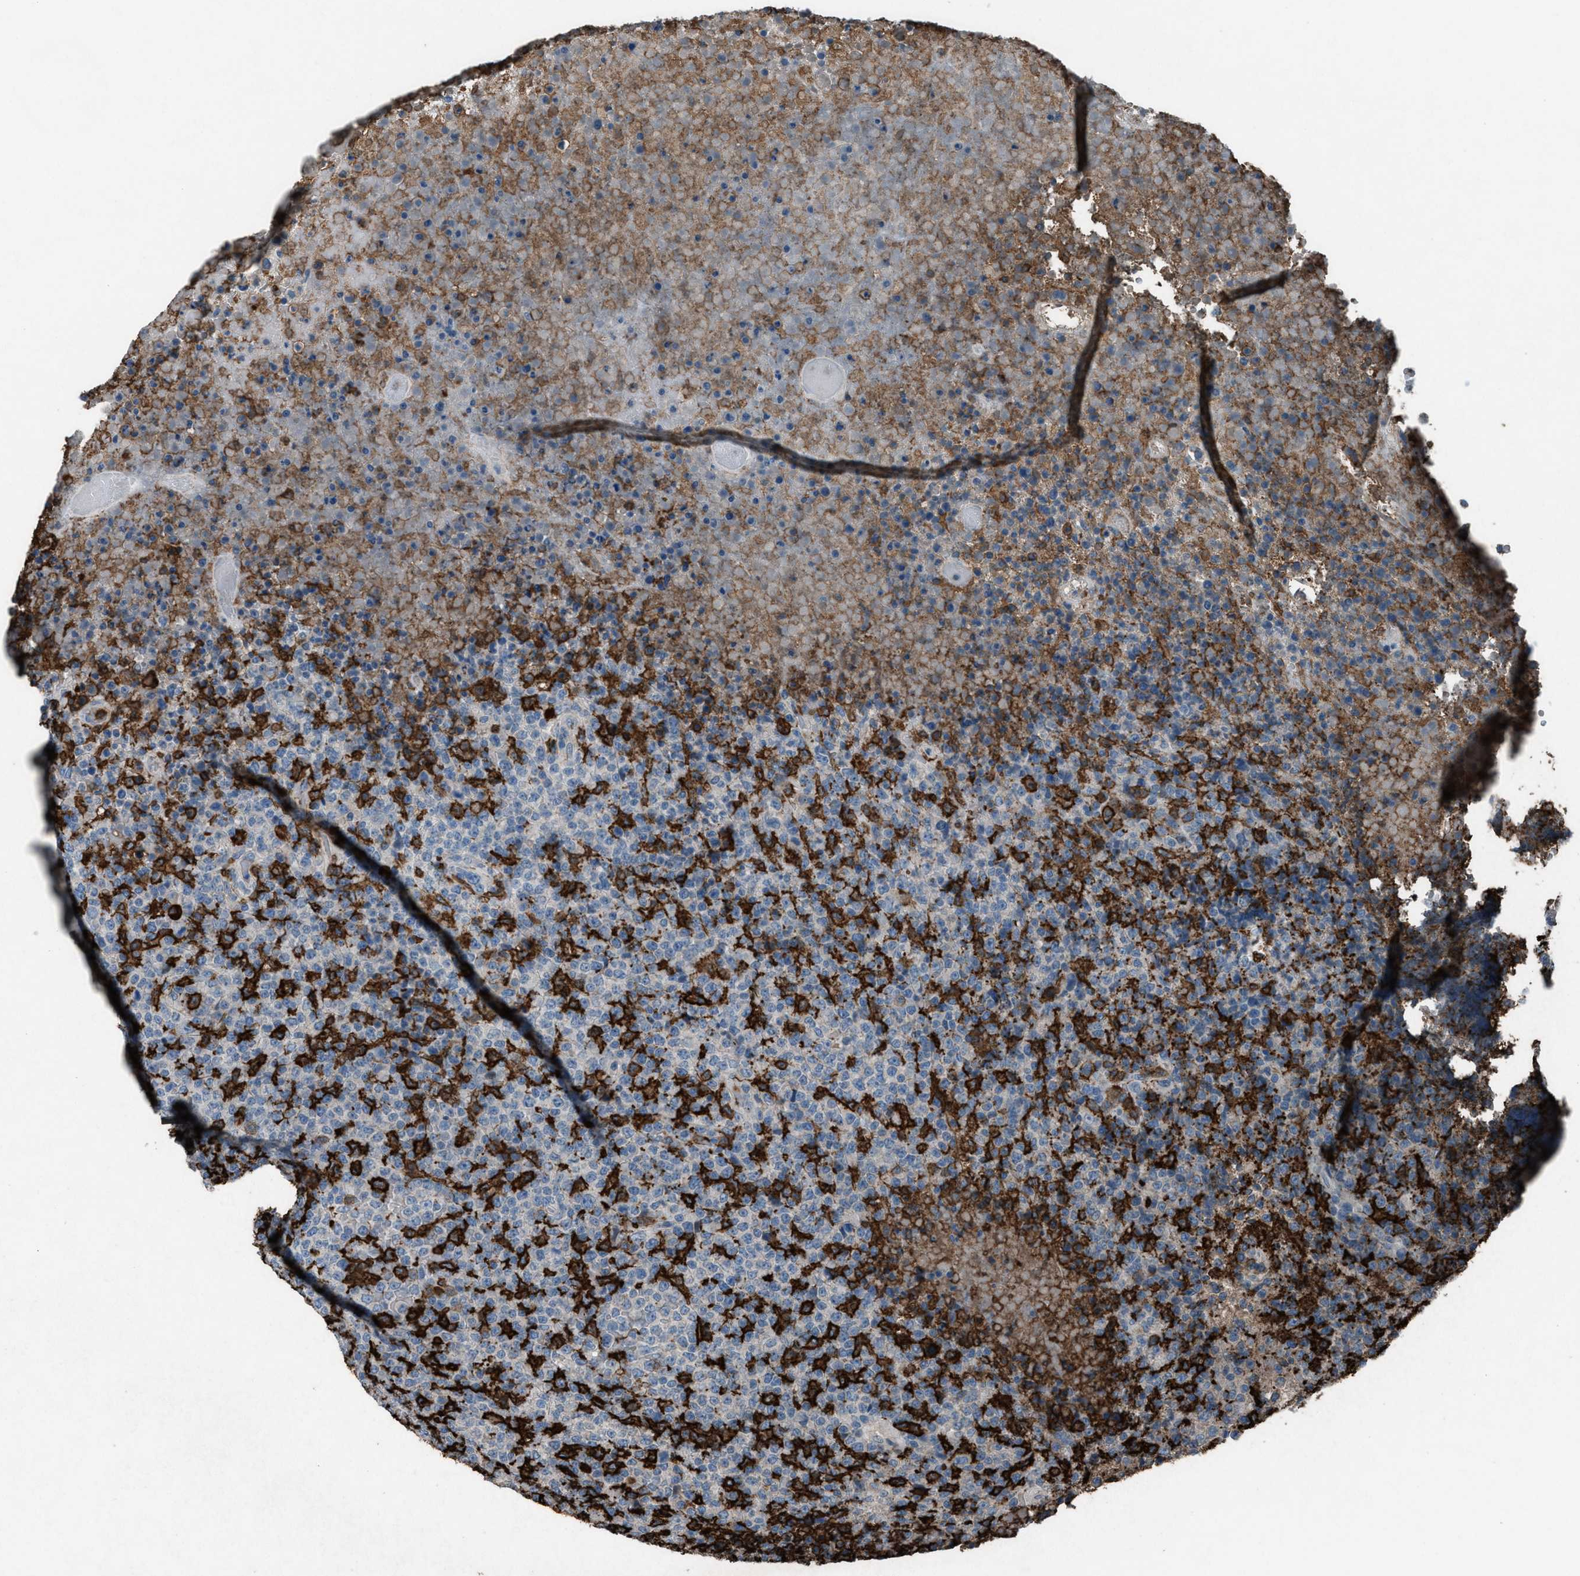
{"staining": {"intensity": "negative", "quantity": "none", "location": "none"}, "tissue": "lymphoma", "cell_type": "Tumor cells", "image_type": "cancer", "snomed": [{"axis": "morphology", "description": "Malignant lymphoma, non-Hodgkin's type, High grade"}, {"axis": "topography", "description": "Lymph node"}], "caption": "An IHC histopathology image of high-grade malignant lymphoma, non-Hodgkin's type is shown. There is no staining in tumor cells of high-grade malignant lymphoma, non-Hodgkin's type. (Stains: DAB immunohistochemistry (IHC) with hematoxylin counter stain, Microscopy: brightfield microscopy at high magnification).", "gene": "FCER1G", "patient": {"sex": "male", "age": 13}}